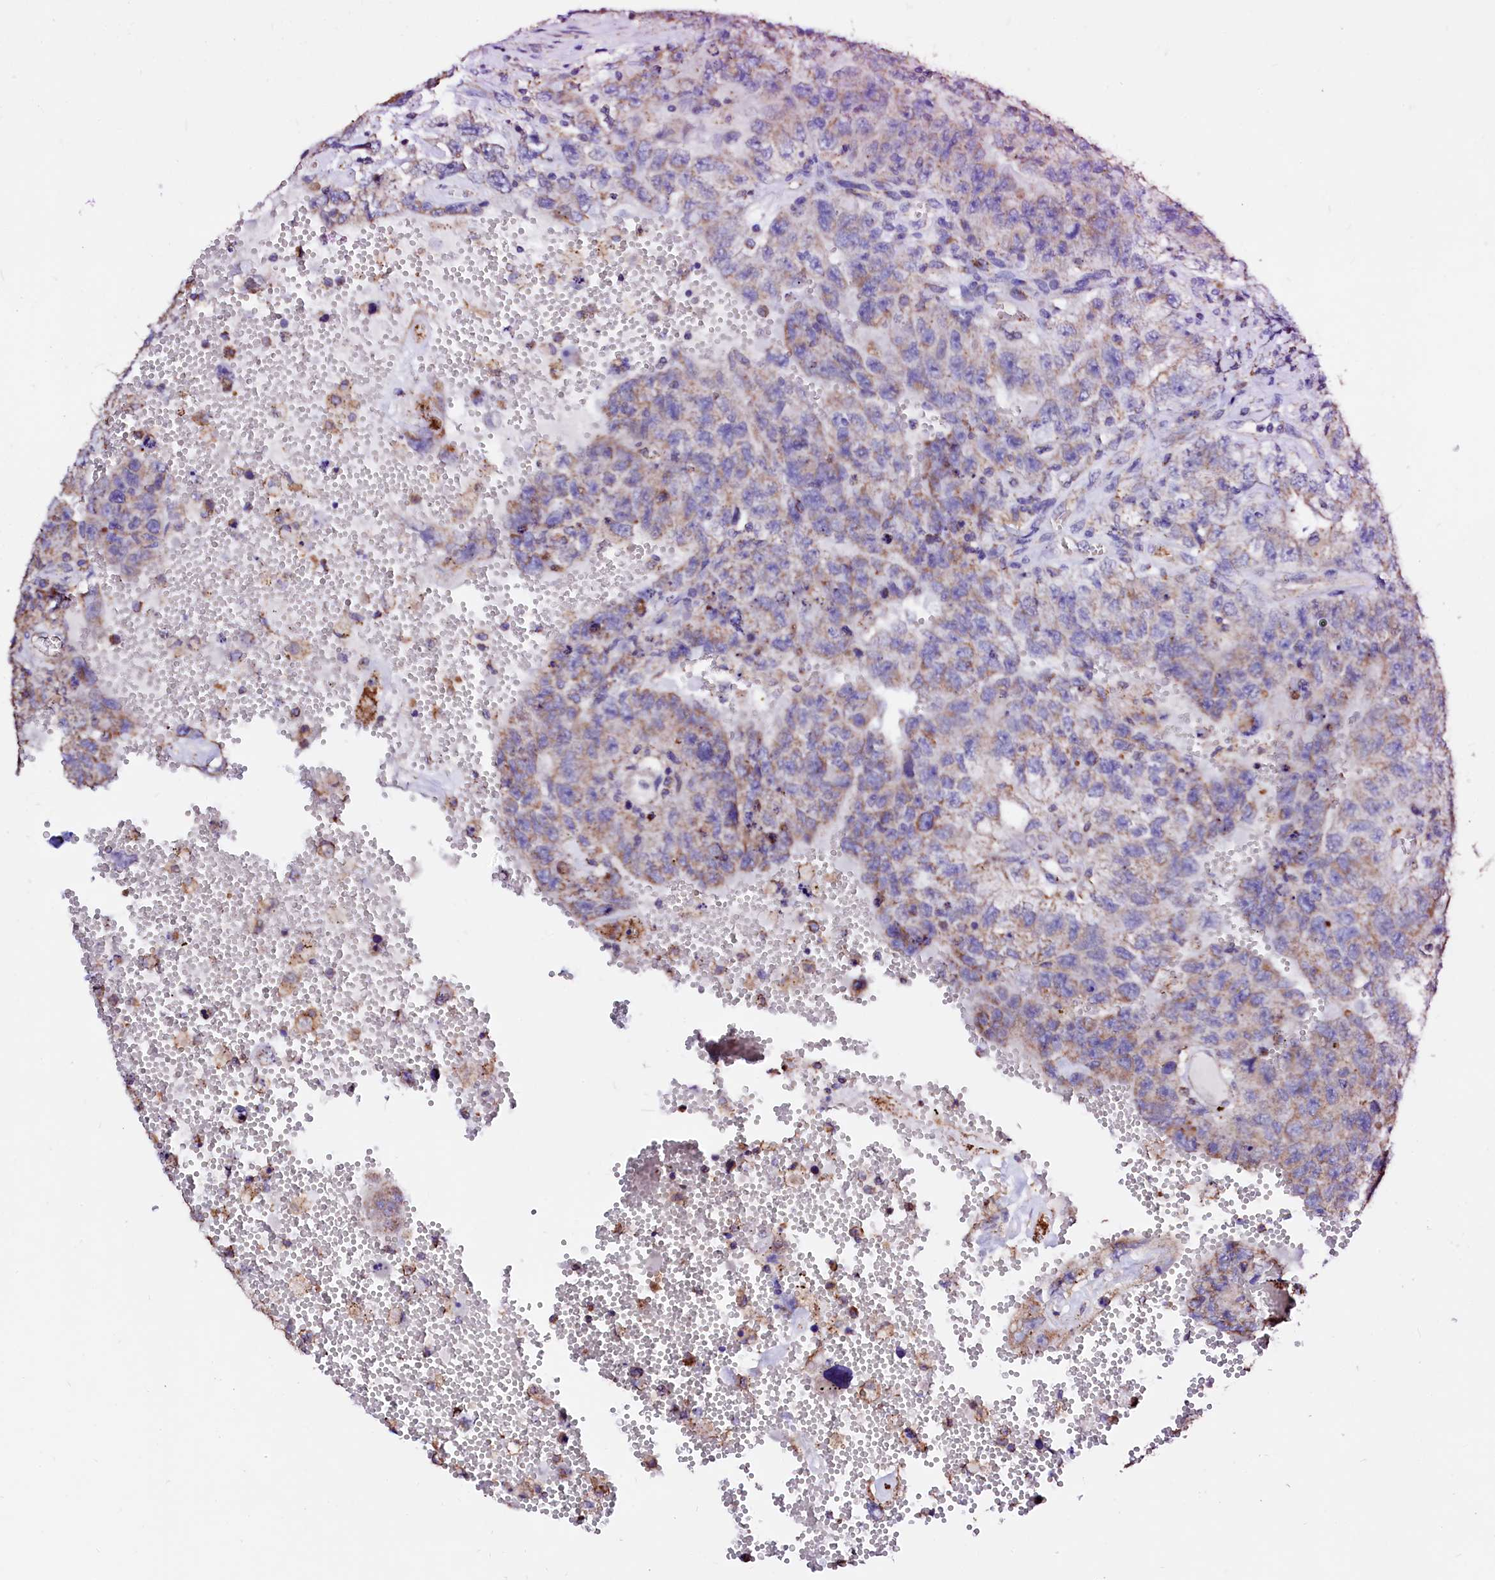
{"staining": {"intensity": "moderate", "quantity": "25%-75%", "location": "cytoplasmic/membranous"}, "tissue": "testis cancer", "cell_type": "Tumor cells", "image_type": "cancer", "snomed": [{"axis": "morphology", "description": "Carcinoma, Embryonal, NOS"}, {"axis": "topography", "description": "Testis"}], "caption": "Tumor cells demonstrate medium levels of moderate cytoplasmic/membranous expression in about 25%-75% of cells in human testis embryonal carcinoma. (DAB IHC with brightfield microscopy, high magnification).", "gene": "MAOB", "patient": {"sex": "male", "age": 26}}